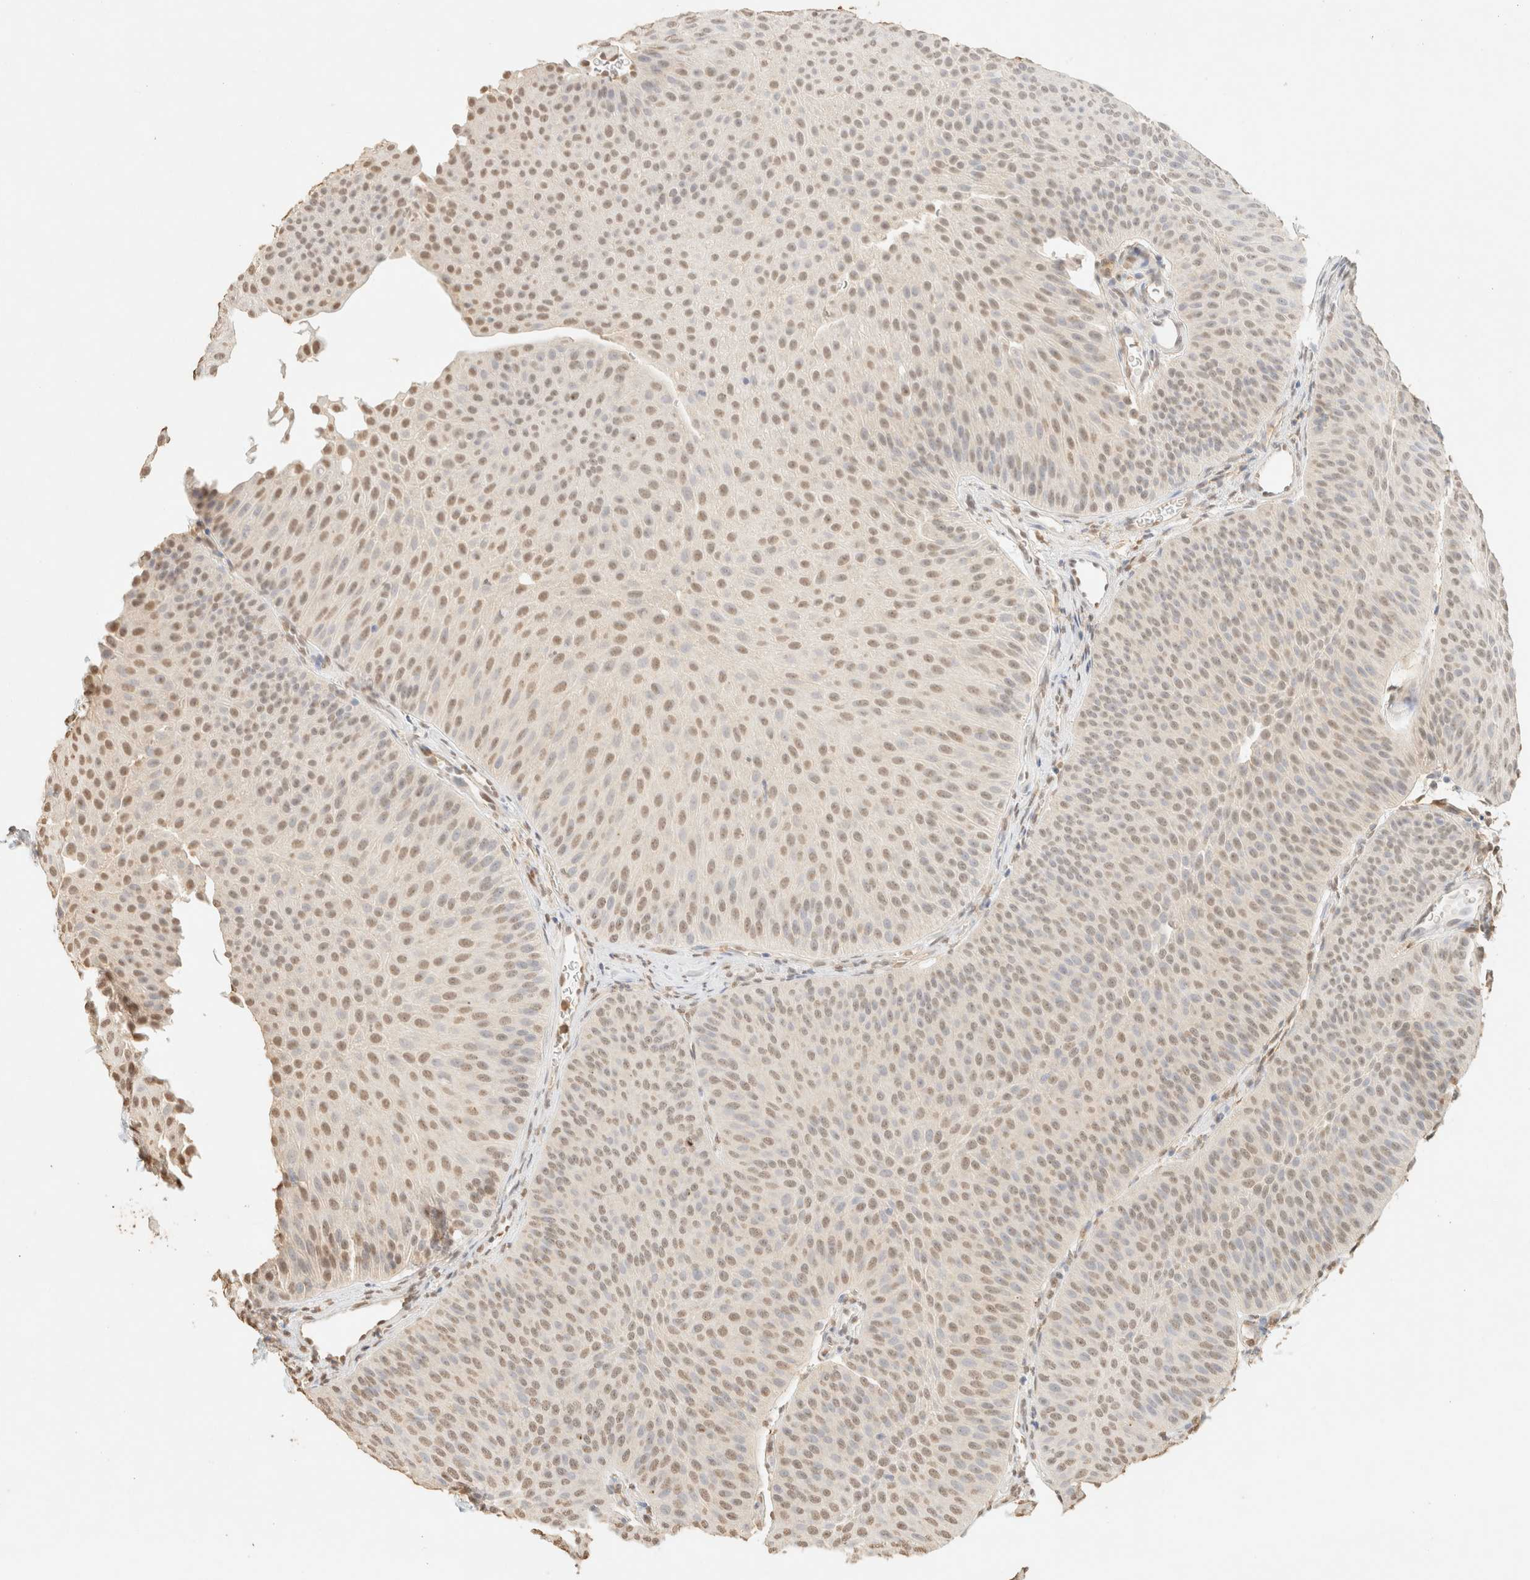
{"staining": {"intensity": "moderate", "quantity": ">75%", "location": "nuclear"}, "tissue": "urothelial cancer", "cell_type": "Tumor cells", "image_type": "cancer", "snomed": [{"axis": "morphology", "description": "Urothelial carcinoma, Low grade"}, {"axis": "topography", "description": "Urinary bladder"}], "caption": "The image displays immunohistochemical staining of low-grade urothelial carcinoma. There is moderate nuclear positivity is appreciated in about >75% of tumor cells.", "gene": "S100A13", "patient": {"sex": "female", "age": 60}}